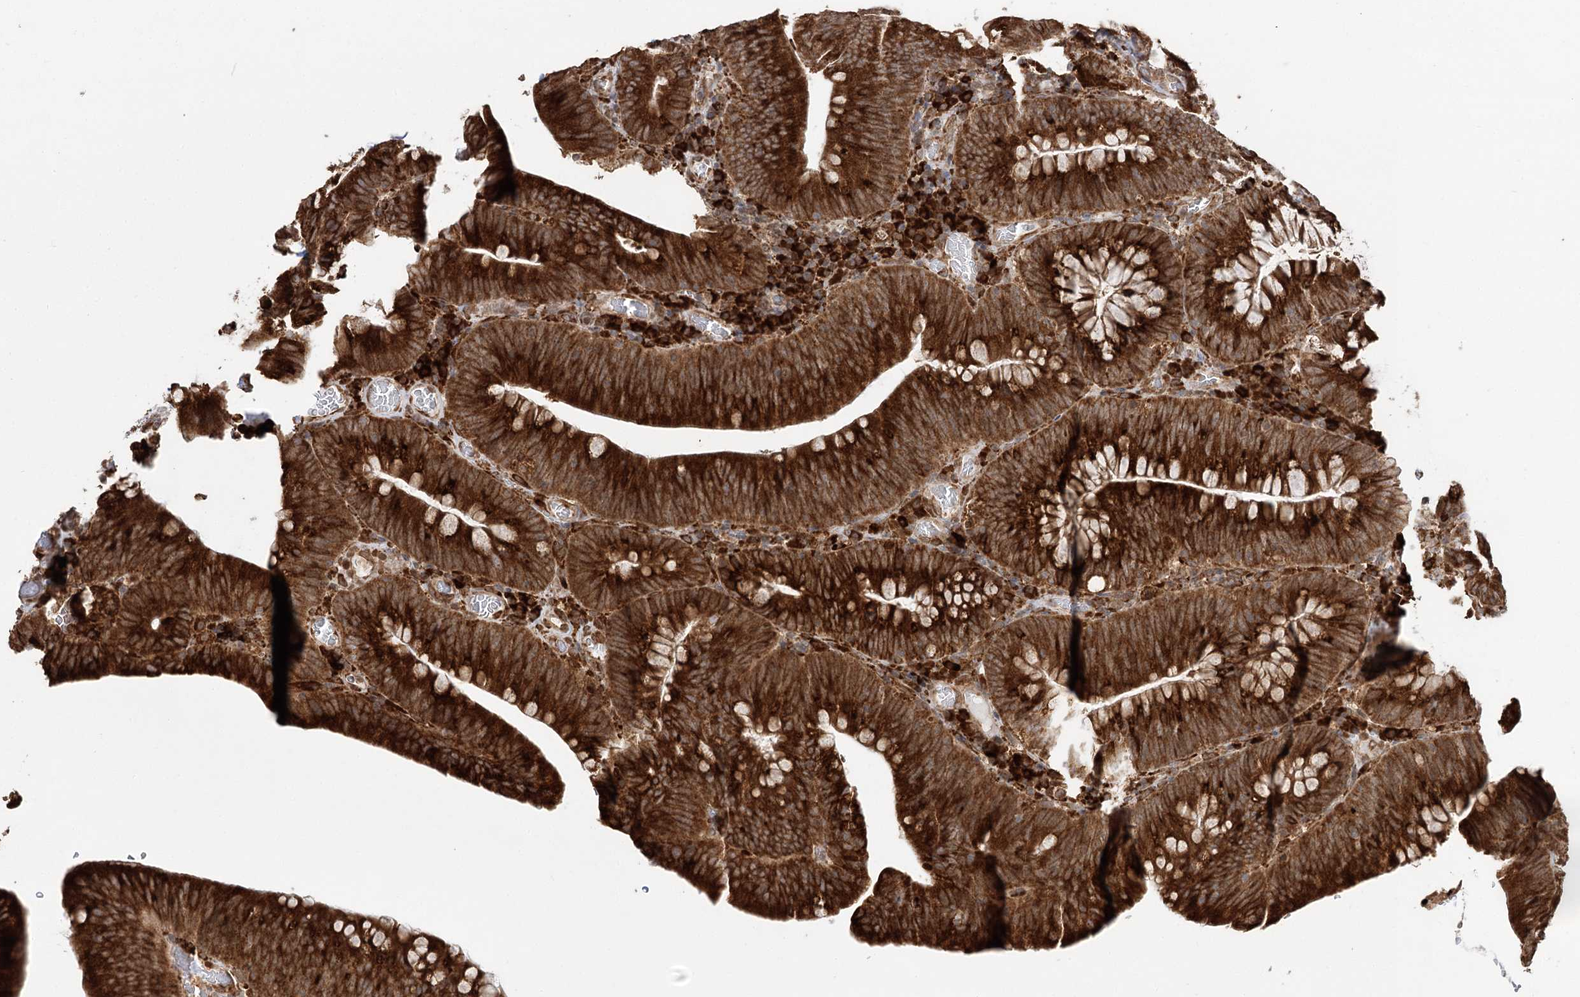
{"staining": {"intensity": "strong", "quantity": ">75%", "location": "cytoplasmic/membranous"}, "tissue": "colorectal cancer", "cell_type": "Tumor cells", "image_type": "cancer", "snomed": [{"axis": "morphology", "description": "Normal tissue, NOS"}, {"axis": "topography", "description": "Colon"}], "caption": "A brown stain labels strong cytoplasmic/membranous expression of a protein in colorectal cancer tumor cells.", "gene": "DNAJB14", "patient": {"sex": "female", "age": 82}}